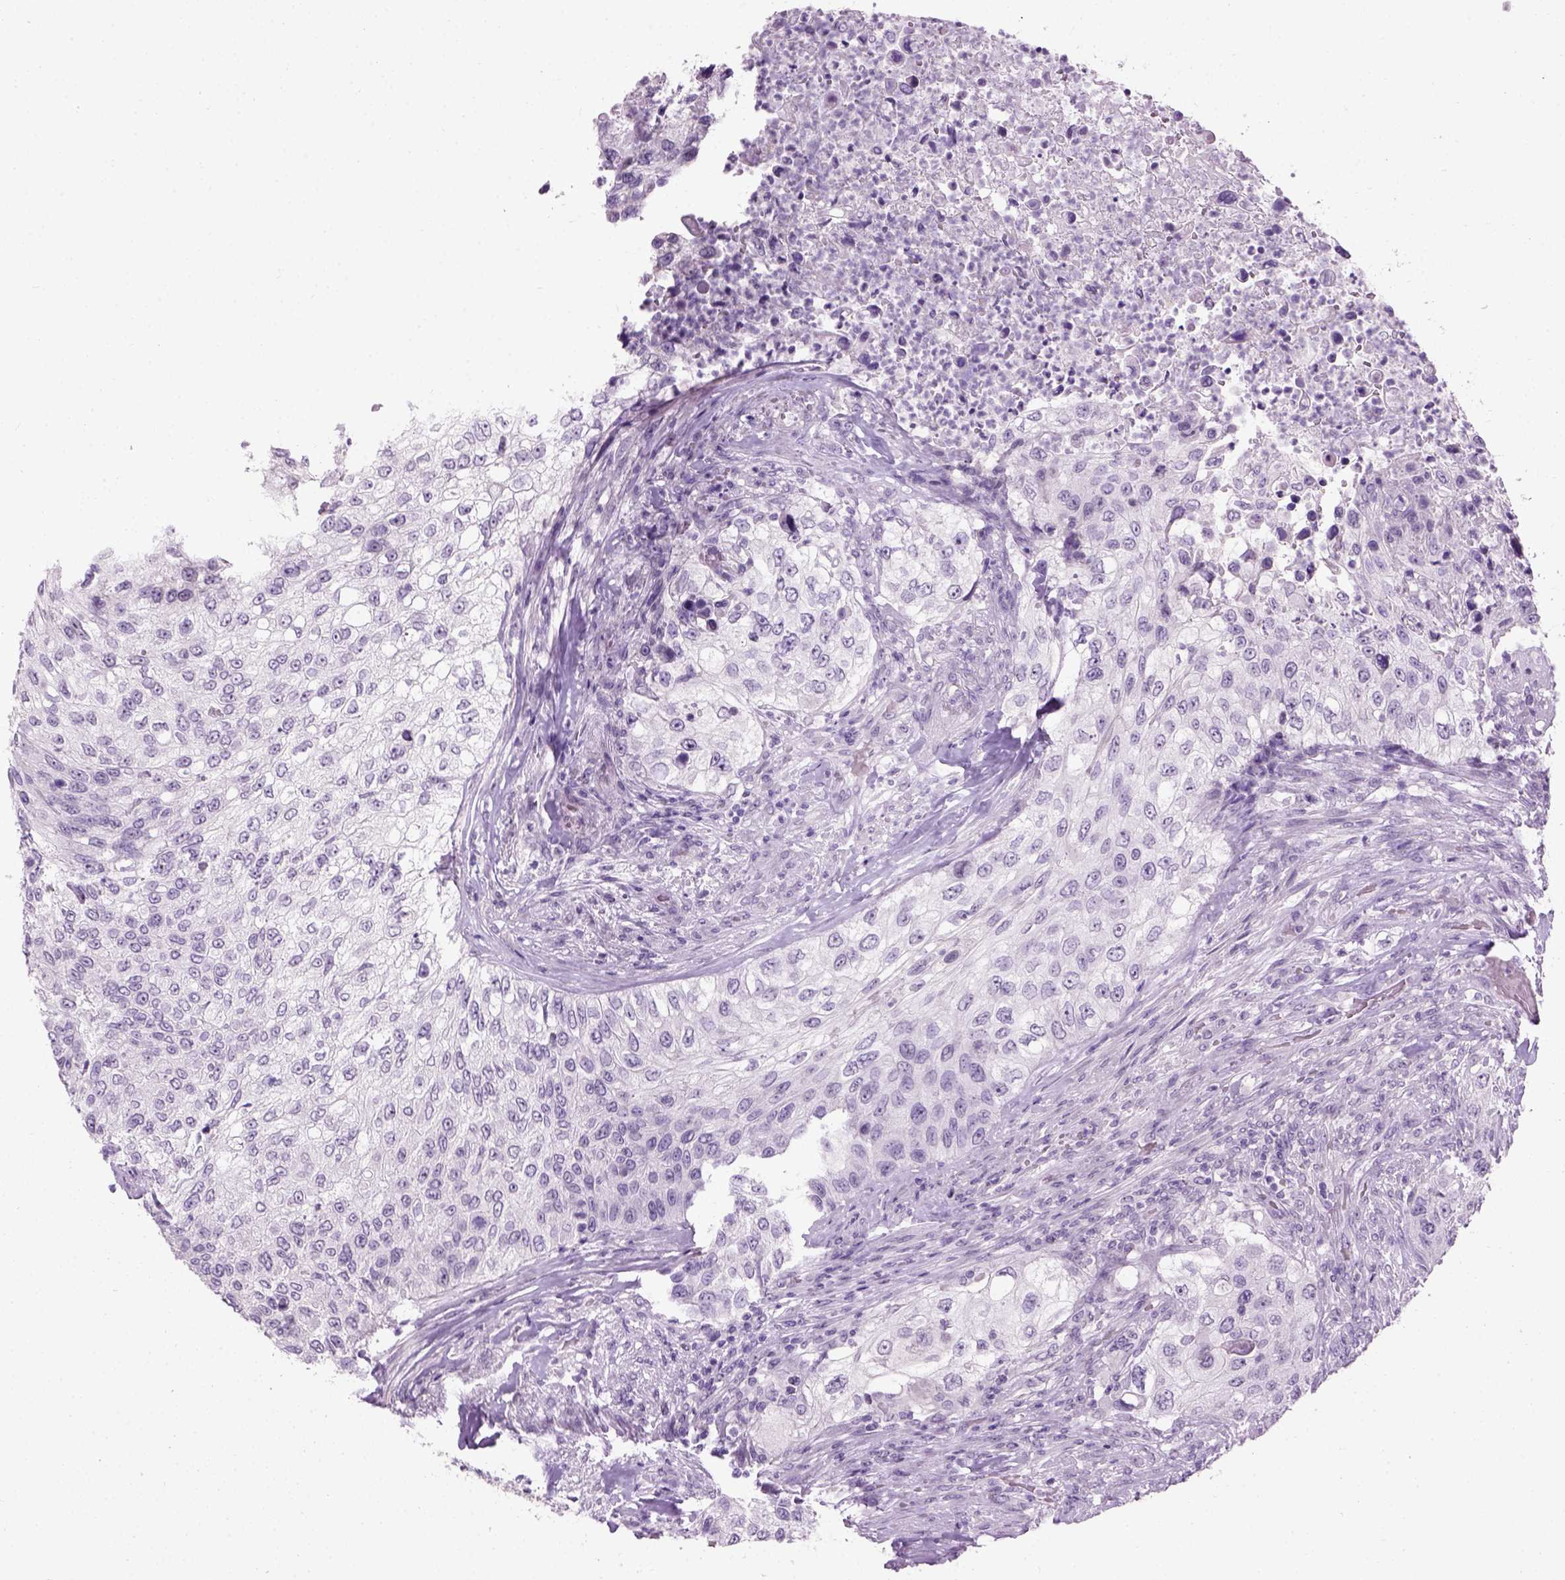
{"staining": {"intensity": "negative", "quantity": "none", "location": "none"}, "tissue": "urothelial cancer", "cell_type": "Tumor cells", "image_type": "cancer", "snomed": [{"axis": "morphology", "description": "Urothelial carcinoma, High grade"}, {"axis": "topography", "description": "Urinary bladder"}], "caption": "This image is of high-grade urothelial carcinoma stained with immunohistochemistry (IHC) to label a protein in brown with the nuclei are counter-stained blue. There is no staining in tumor cells.", "gene": "GABRB2", "patient": {"sex": "female", "age": 60}}